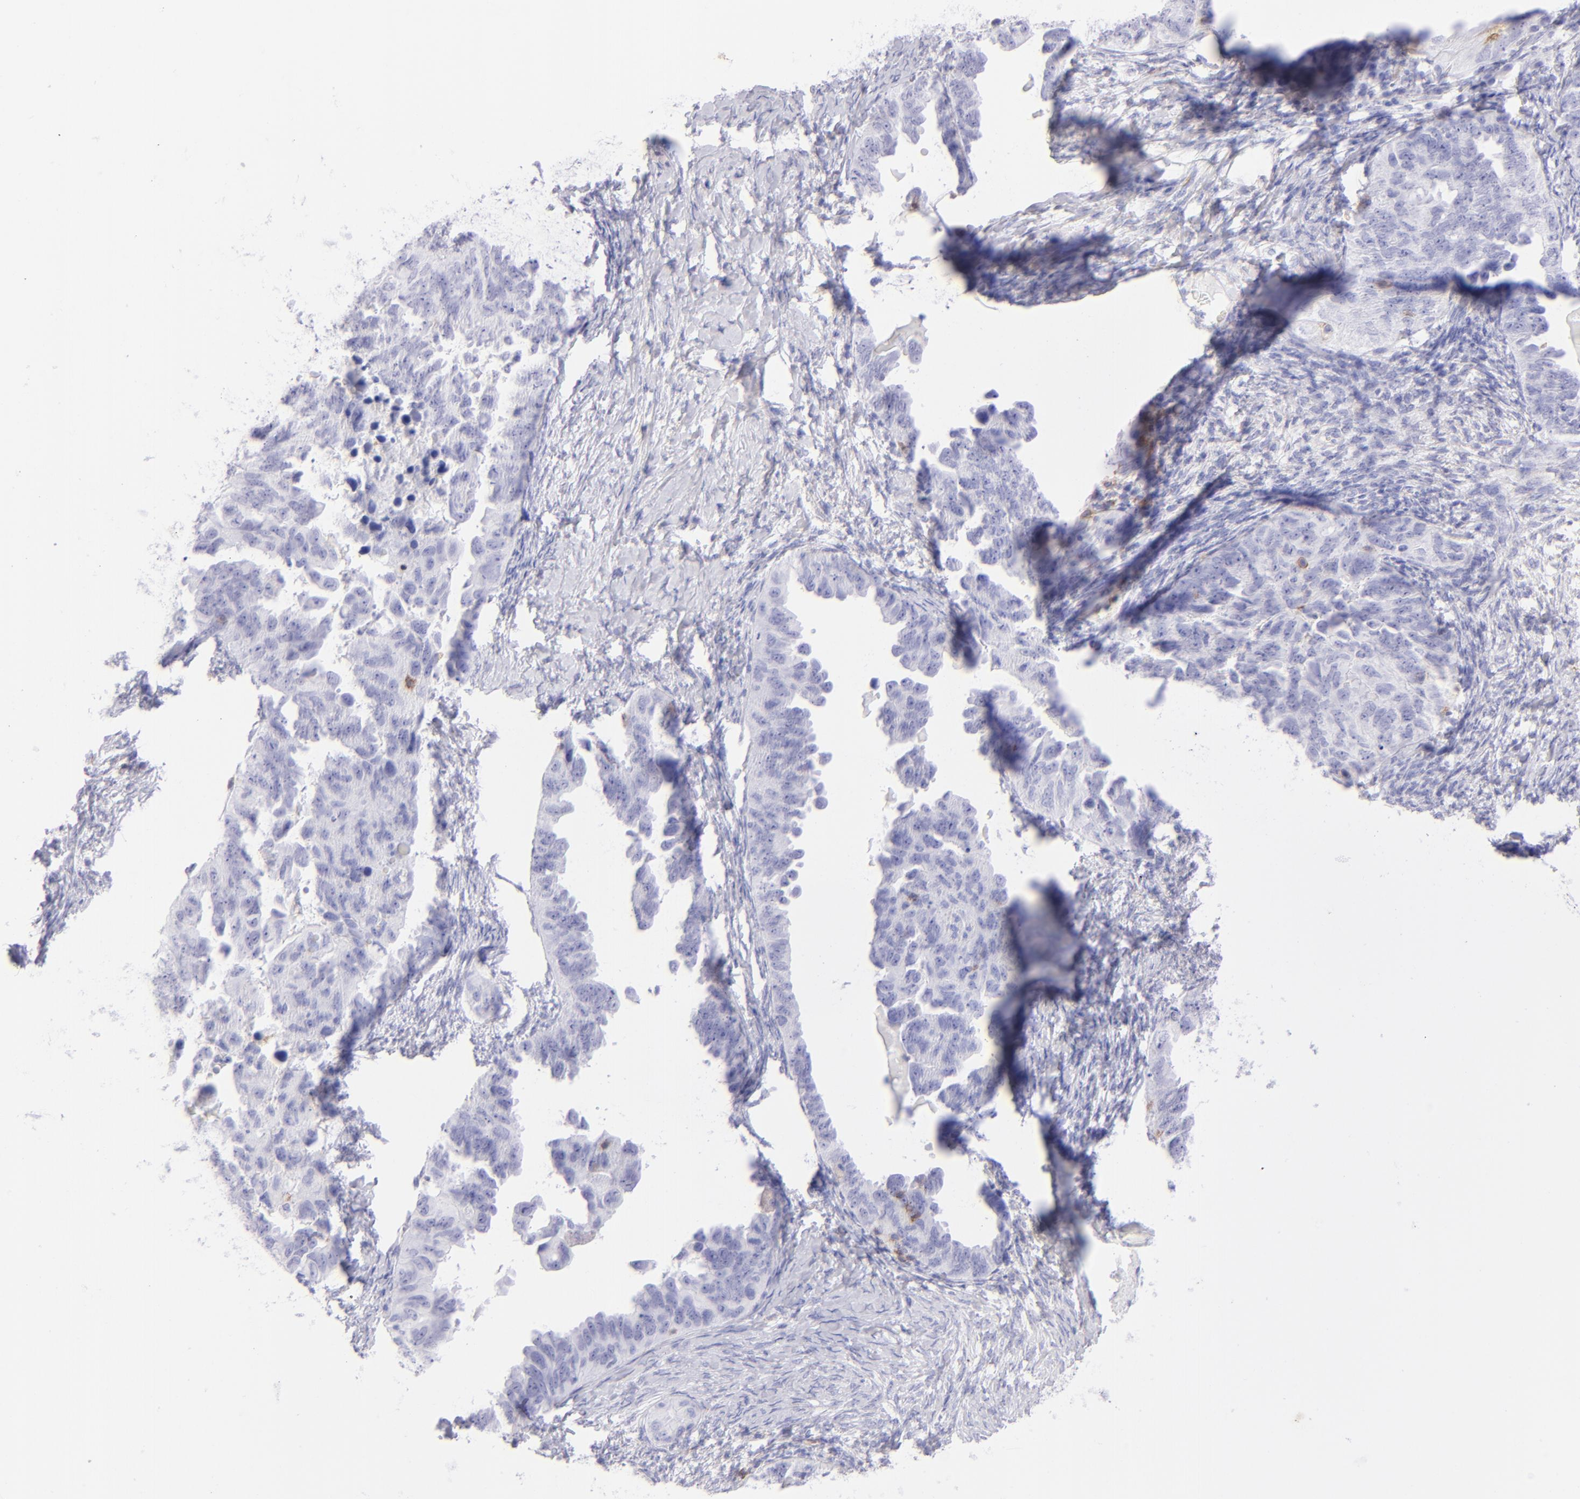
{"staining": {"intensity": "negative", "quantity": "none", "location": "none"}, "tissue": "ovarian cancer", "cell_type": "Tumor cells", "image_type": "cancer", "snomed": [{"axis": "morphology", "description": "Cystadenocarcinoma, serous, NOS"}, {"axis": "topography", "description": "Ovary"}], "caption": "A micrograph of human ovarian serous cystadenocarcinoma is negative for staining in tumor cells. (Stains: DAB (3,3'-diaminobenzidine) IHC with hematoxylin counter stain, Microscopy: brightfield microscopy at high magnification).", "gene": "CD69", "patient": {"sex": "female", "age": 82}}